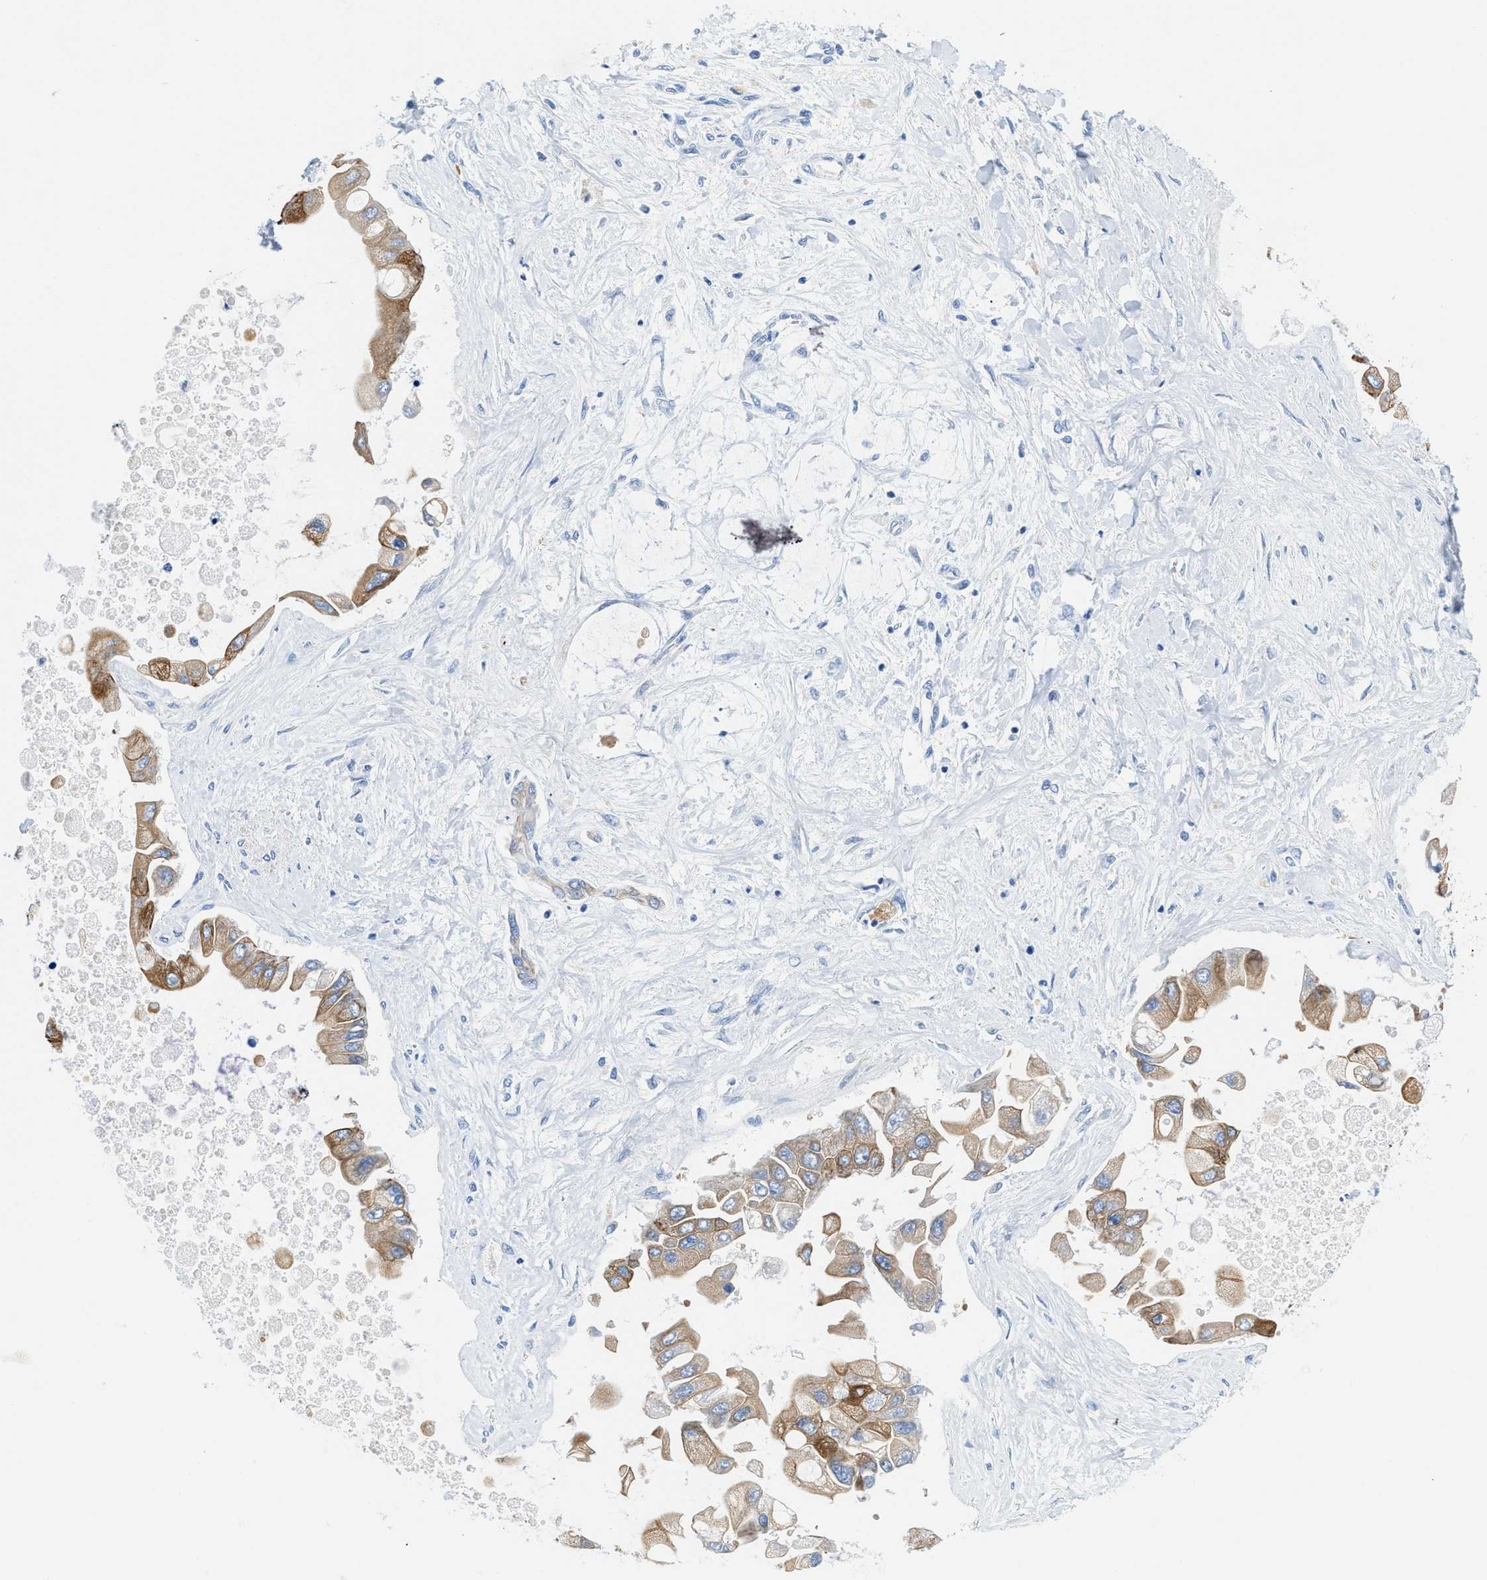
{"staining": {"intensity": "moderate", "quantity": ">75%", "location": "cytoplasmic/membranous"}, "tissue": "liver cancer", "cell_type": "Tumor cells", "image_type": "cancer", "snomed": [{"axis": "morphology", "description": "Cholangiocarcinoma"}, {"axis": "topography", "description": "Liver"}], "caption": "Liver cancer (cholangiocarcinoma) stained with a protein marker shows moderate staining in tumor cells.", "gene": "BPGM", "patient": {"sex": "male", "age": 50}}